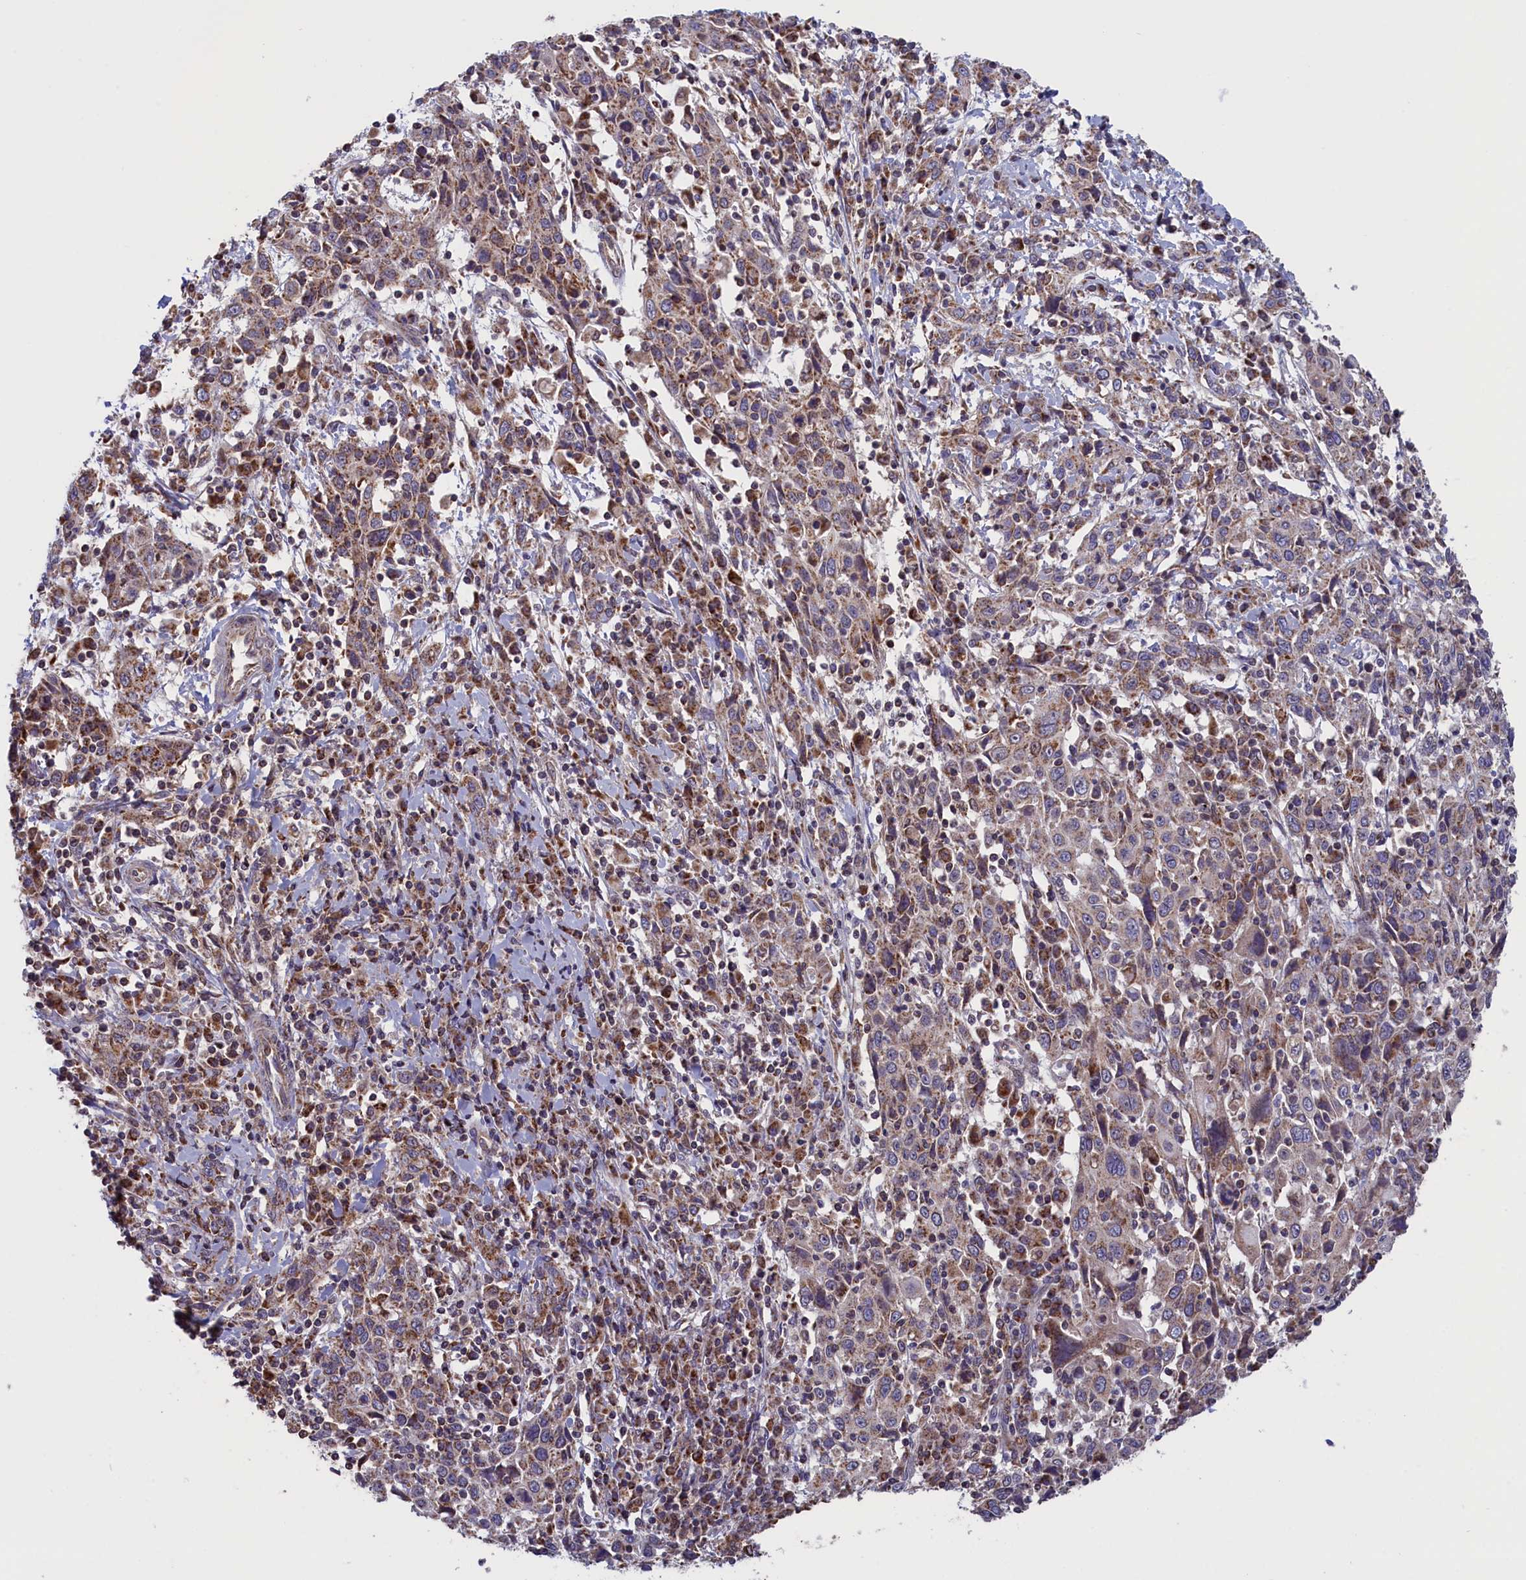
{"staining": {"intensity": "weak", "quantity": "25%-75%", "location": "cytoplasmic/membranous"}, "tissue": "cervical cancer", "cell_type": "Tumor cells", "image_type": "cancer", "snomed": [{"axis": "morphology", "description": "Squamous cell carcinoma, NOS"}, {"axis": "topography", "description": "Cervix"}], "caption": "This histopathology image shows cervical squamous cell carcinoma stained with immunohistochemistry (IHC) to label a protein in brown. The cytoplasmic/membranous of tumor cells show weak positivity for the protein. Nuclei are counter-stained blue.", "gene": "TIMM44", "patient": {"sex": "female", "age": 46}}